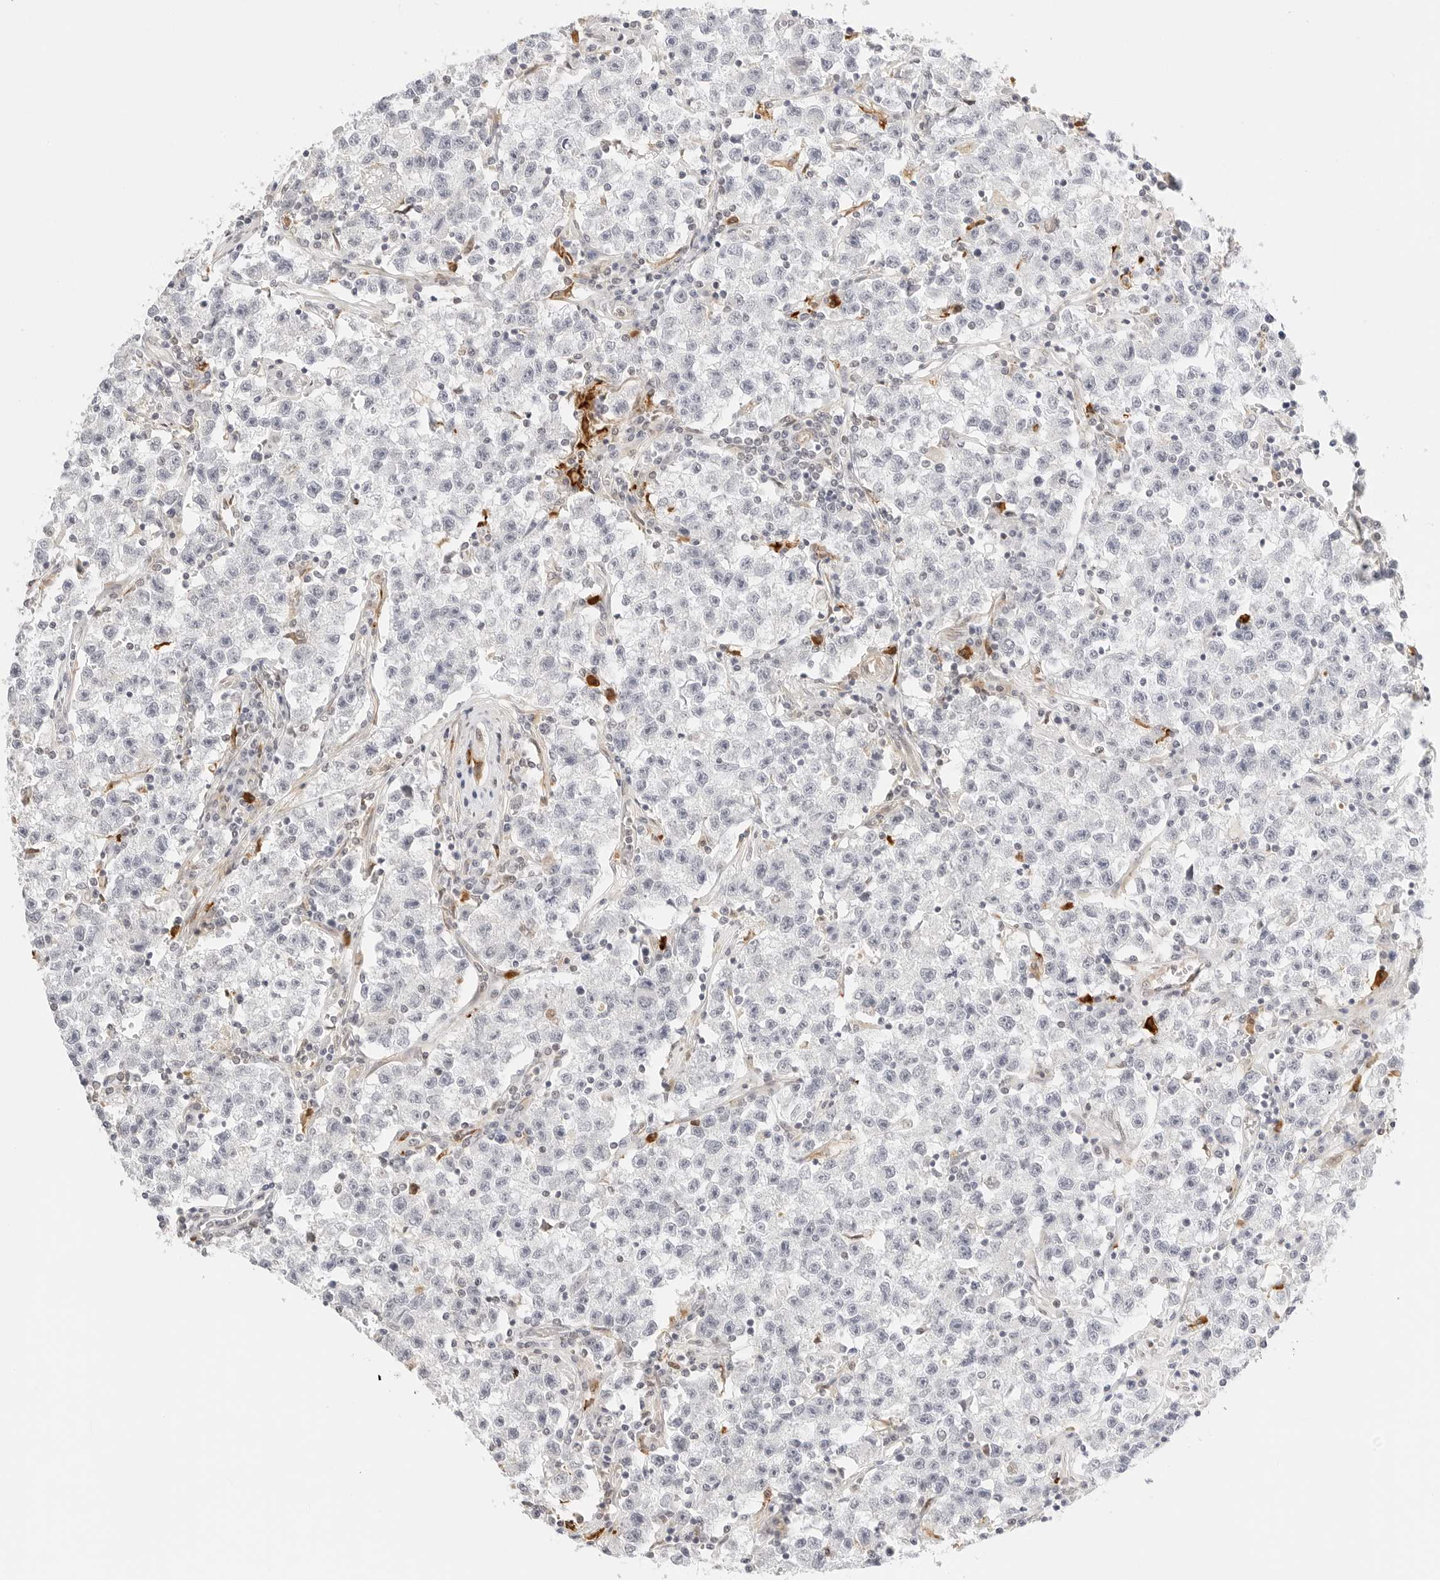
{"staining": {"intensity": "negative", "quantity": "none", "location": "none"}, "tissue": "testis cancer", "cell_type": "Tumor cells", "image_type": "cancer", "snomed": [{"axis": "morphology", "description": "Seminoma, NOS"}, {"axis": "topography", "description": "Testis"}], "caption": "IHC image of neoplastic tissue: human seminoma (testis) stained with DAB (3,3'-diaminobenzidine) displays no significant protein staining in tumor cells.", "gene": "TEKT2", "patient": {"sex": "male", "age": 22}}